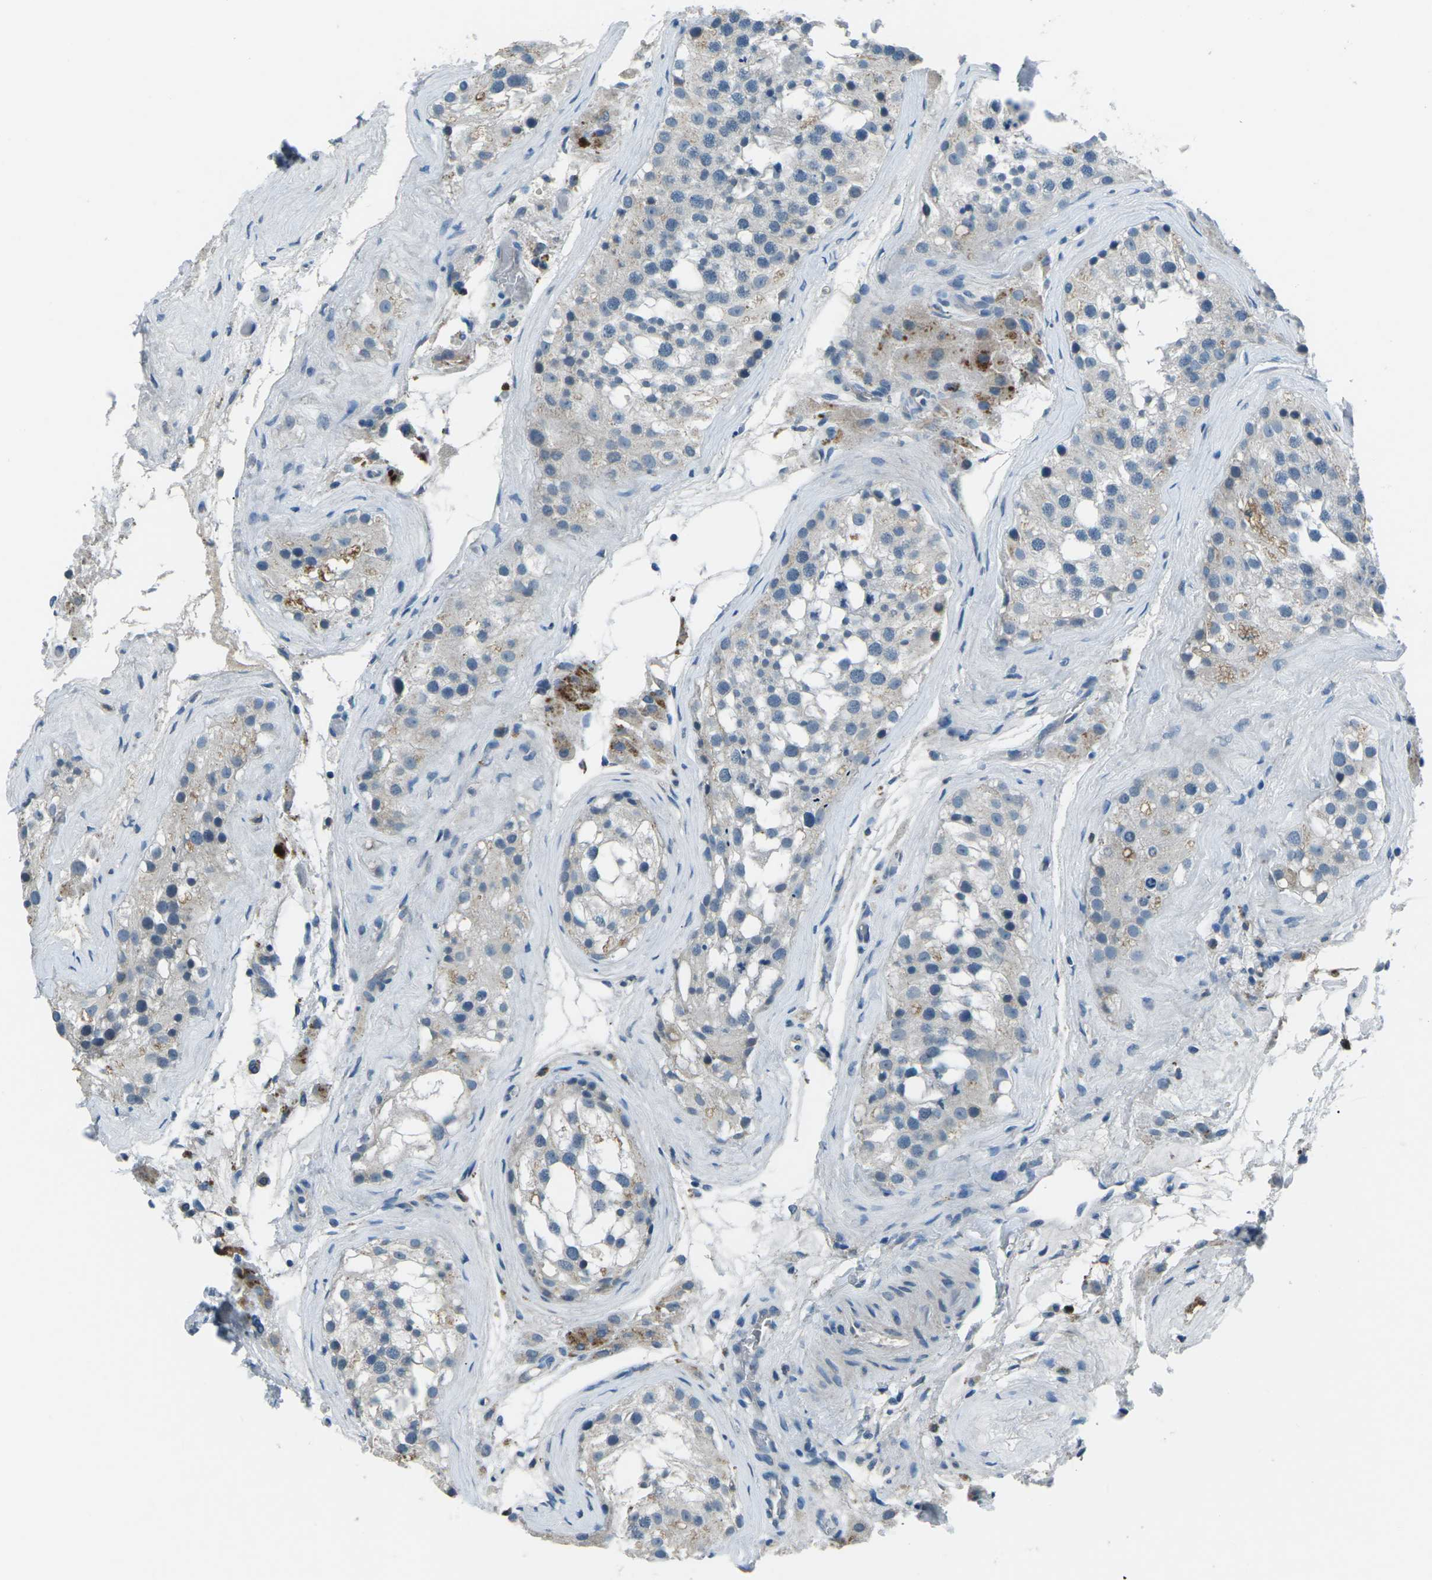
{"staining": {"intensity": "negative", "quantity": "none", "location": "none"}, "tissue": "testis", "cell_type": "Cells in seminiferous ducts", "image_type": "normal", "snomed": [{"axis": "morphology", "description": "Normal tissue, NOS"}, {"axis": "morphology", "description": "Seminoma, NOS"}, {"axis": "topography", "description": "Testis"}], "caption": "This histopathology image is of unremarkable testis stained with immunohistochemistry (IHC) to label a protein in brown with the nuclei are counter-stained blue. There is no positivity in cells in seminiferous ducts.", "gene": "CD1D", "patient": {"sex": "male", "age": 71}}